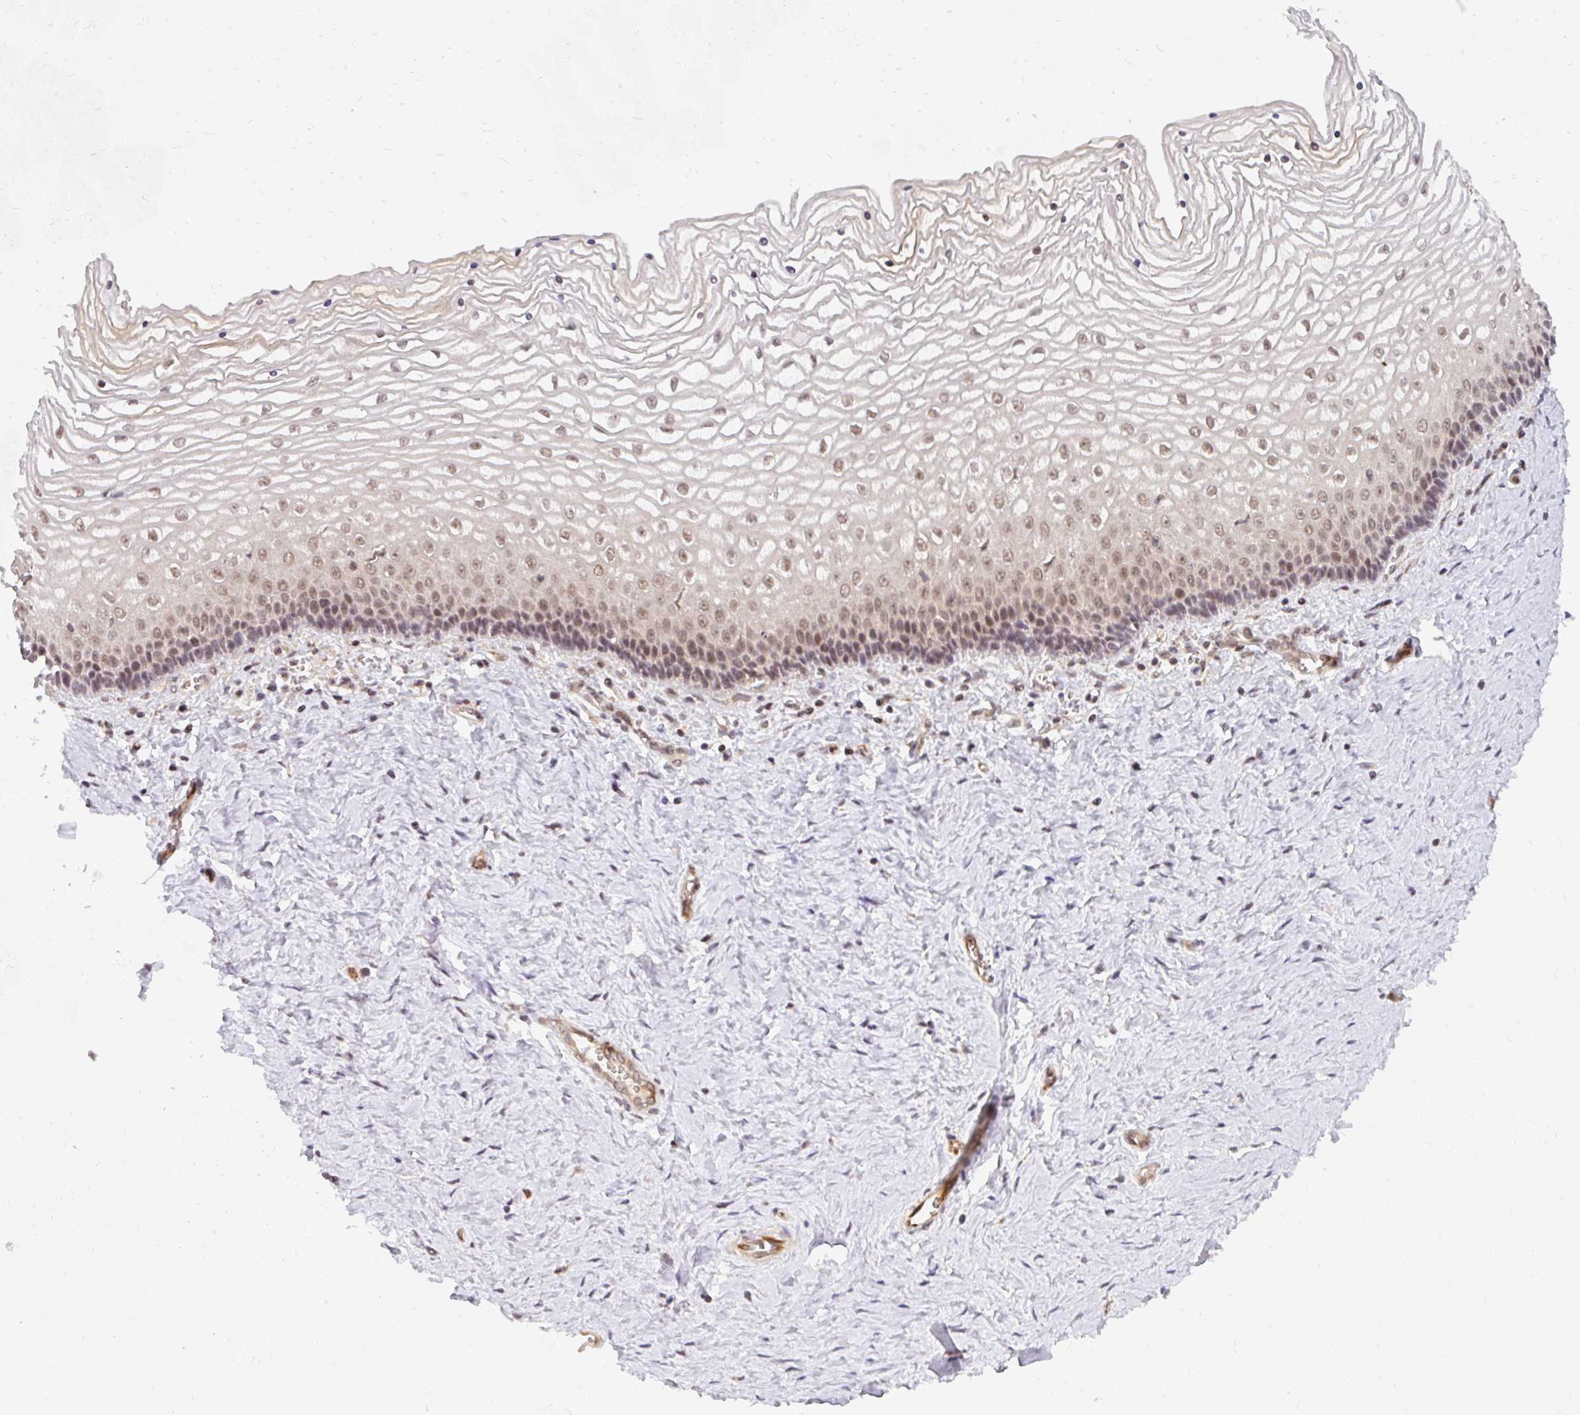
{"staining": {"intensity": "strong", "quantity": "25%-75%", "location": "nuclear"}, "tissue": "vagina", "cell_type": "Squamous epithelial cells", "image_type": "normal", "snomed": [{"axis": "morphology", "description": "Normal tissue, NOS"}, {"axis": "topography", "description": "Vagina"}], "caption": "Protein expression analysis of benign vagina demonstrates strong nuclear positivity in approximately 25%-75% of squamous epithelial cells. (DAB = brown stain, brightfield microscopy at high magnification).", "gene": "GTF3C6", "patient": {"sex": "female", "age": 45}}